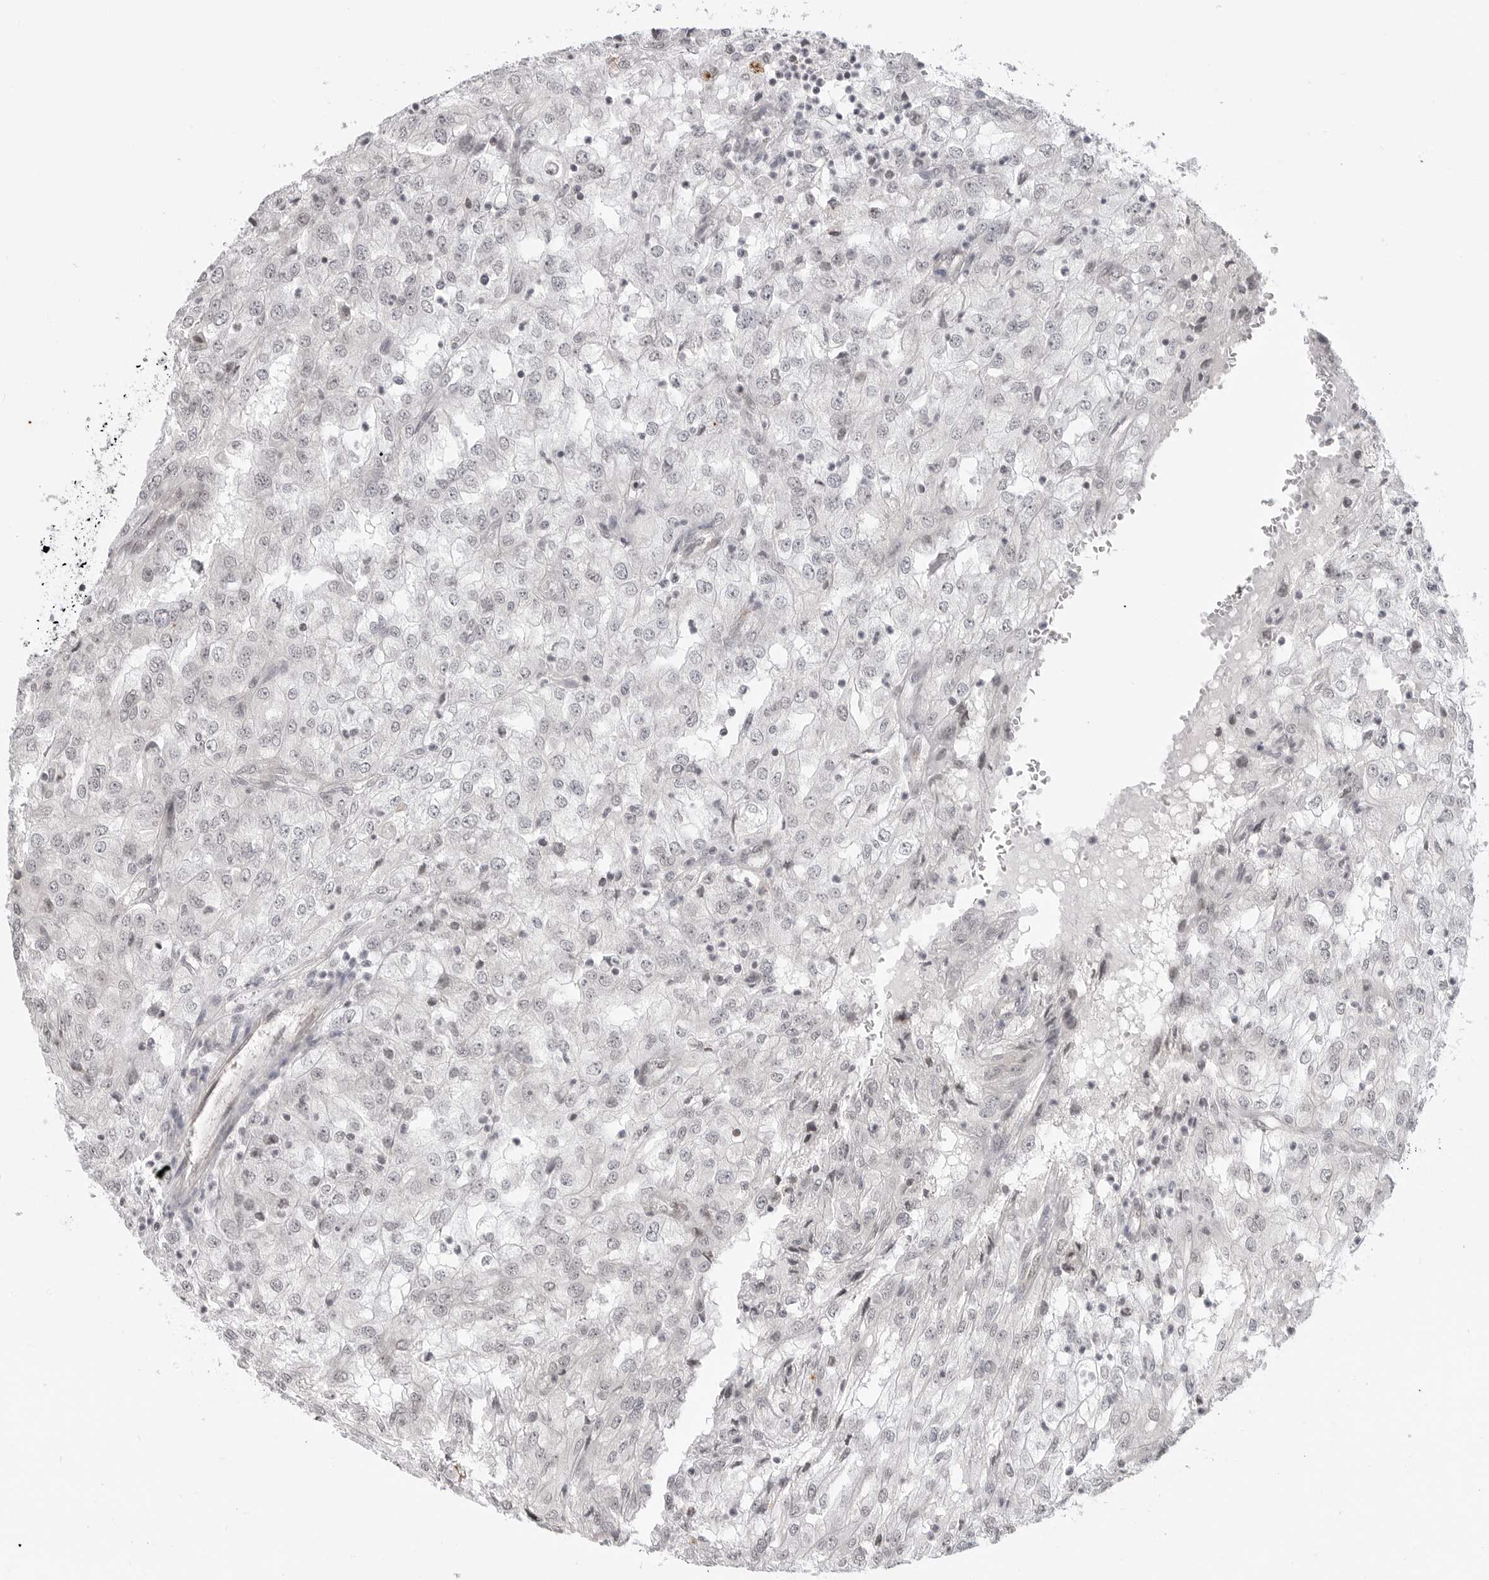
{"staining": {"intensity": "negative", "quantity": "none", "location": "none"}, "tissue": "renal cancer", "cell_type": "Tumor cells", "image_type": "cancer", "snomed": [{"axis": "morphology", "description": "Adenocarcinoma, NOS"}, {"axis": "topography", "description": "Kidney"}], "caption": "A histopathology image of renal adenocarcinoma stained for a protein reveals no brown staining in tumor cells.", "gene": "C8orf33", "patient": {"sex": "female", "age": 54}}